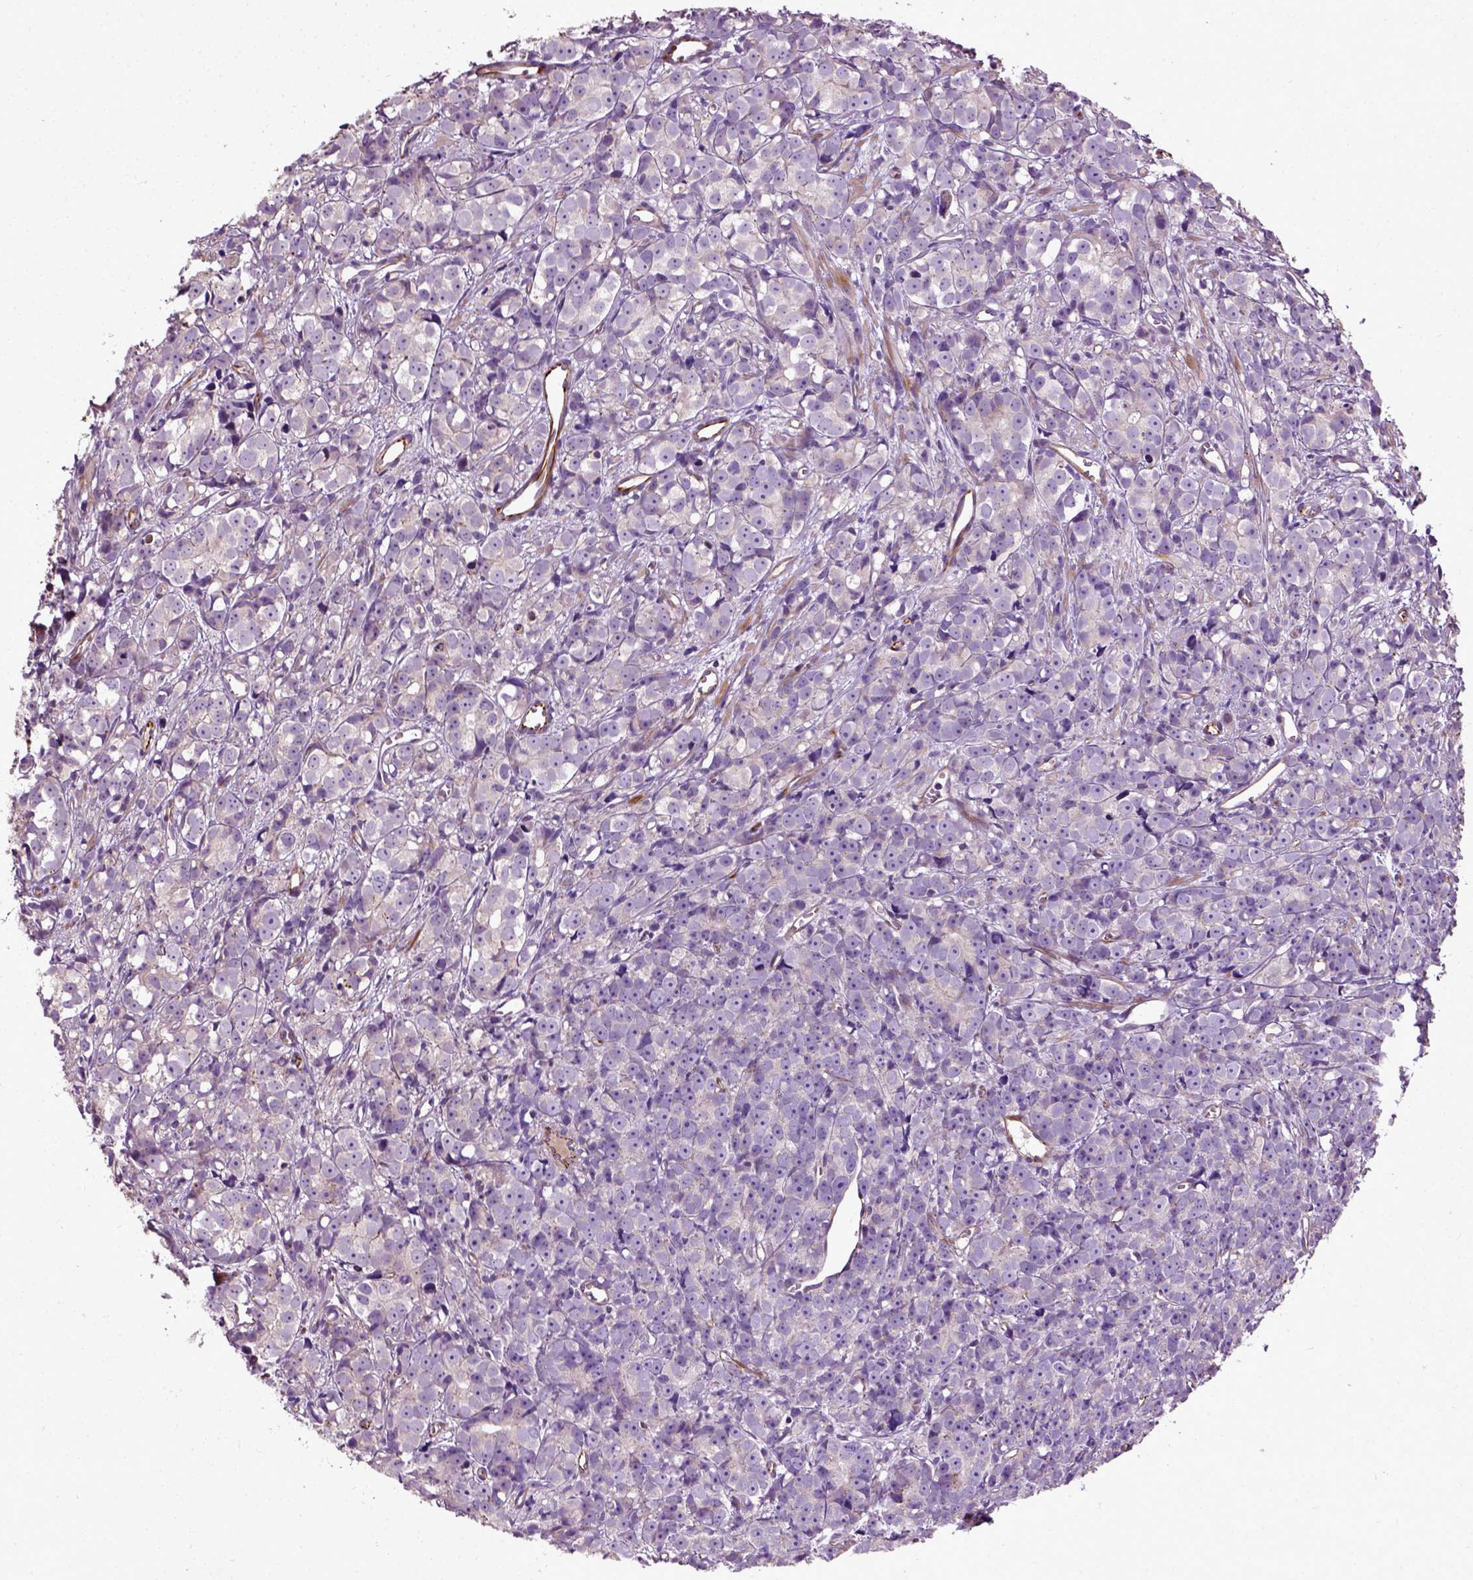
{"staining": {"intensity": "negative", "quantity": "none", "location": "none"}, "tissue": "prostate cancer", "cell_type": "Tumor cells", "image_type": "cancer", "snomed": [{"axis": "morphology", "description": "Adenocarcinoma, High grade"}, {"axis": "topography", "description": "Prostate"}], "caption": "IHC of human prostate adenocarcinoma (high-grade) displays no expression in tumor cells.", "gene": "PKP3", "patient": {"sex": "male", "age": 77}}